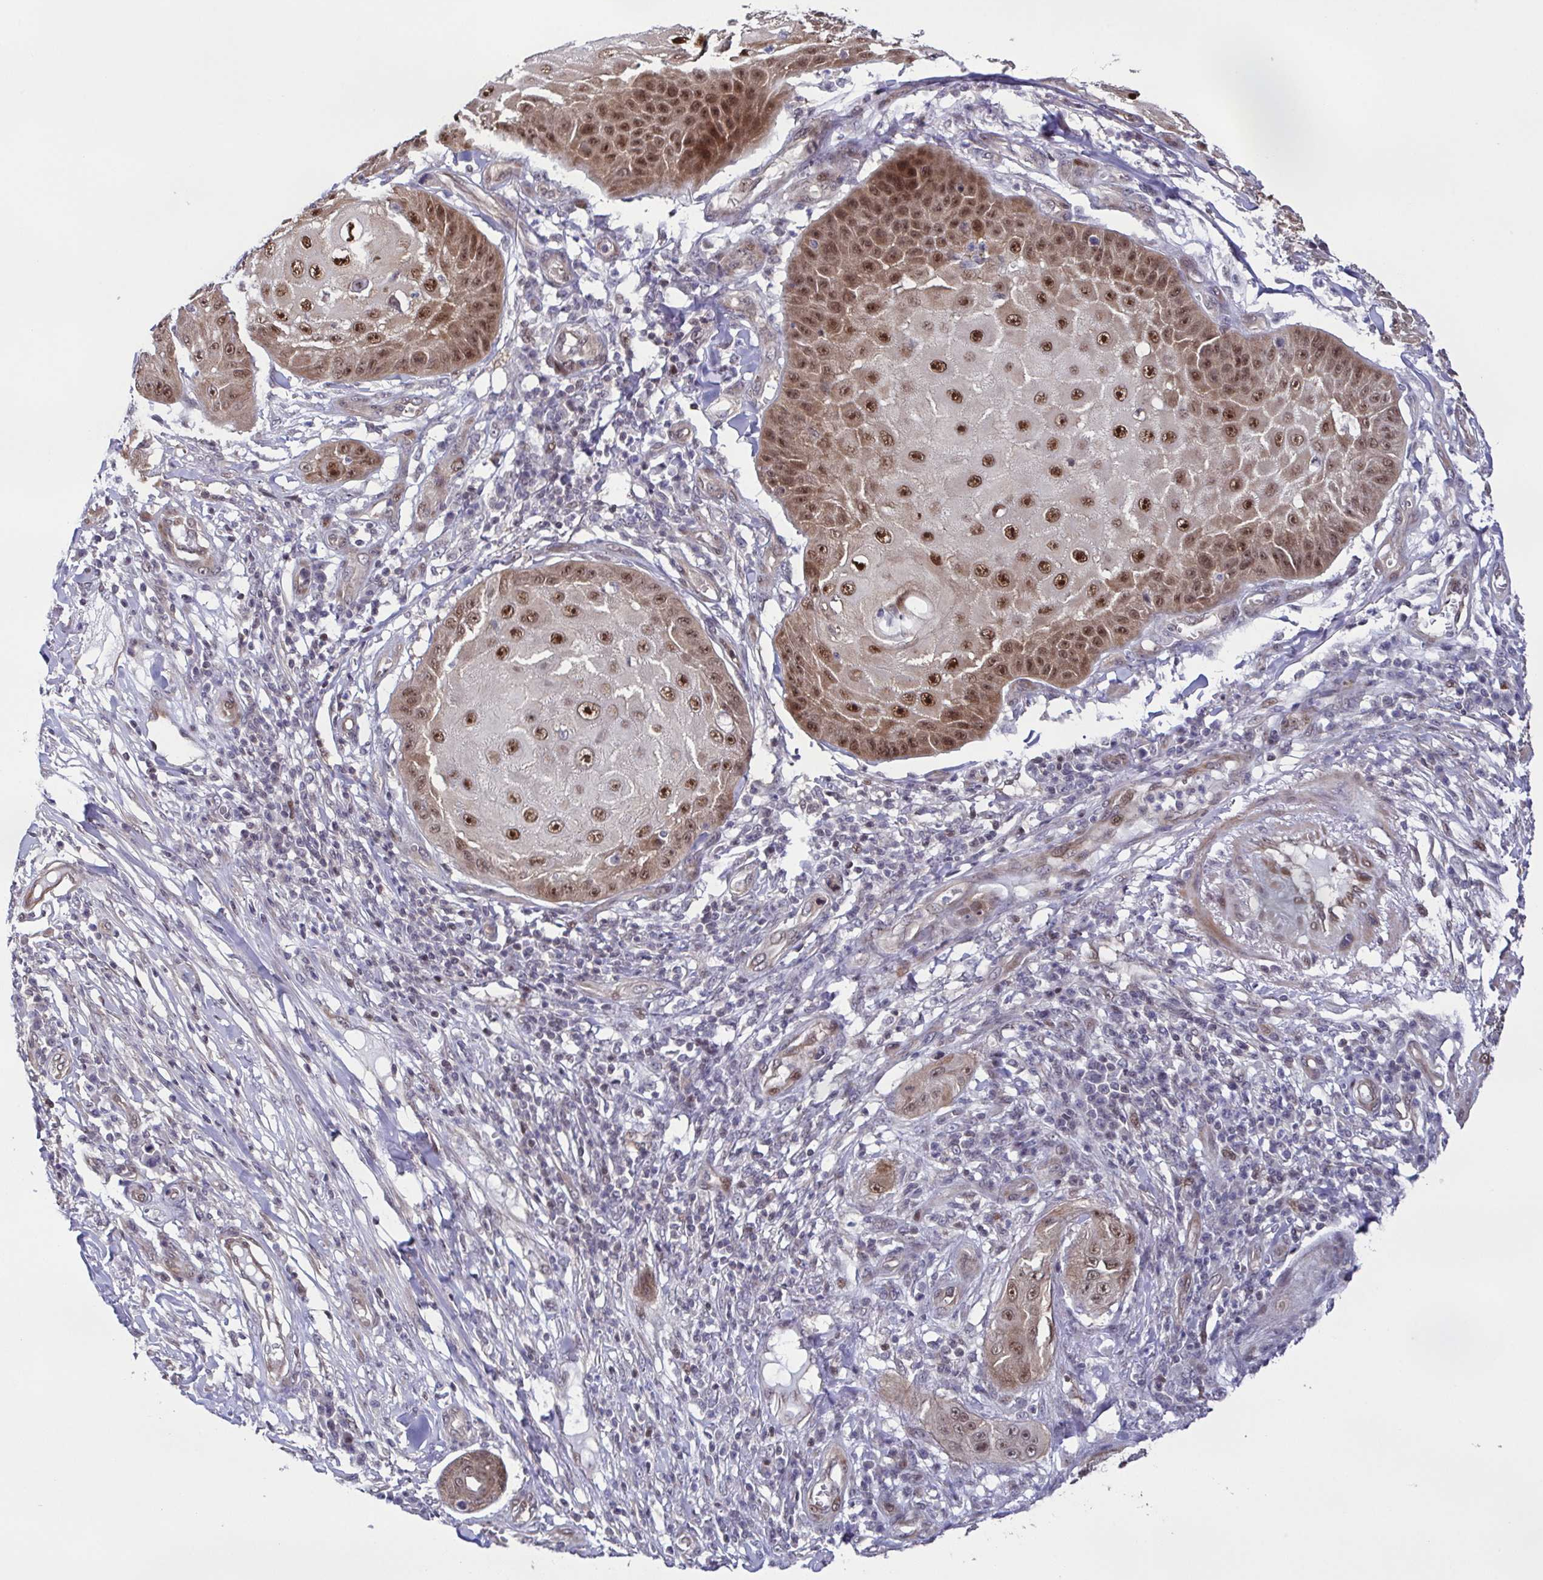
{"staining": {"intensity": "moderate", "quantity": "25%-75%", "location": "nuclear"}, "tissue": "skin cancer", "cell_type": "Tumor cells", "image_type": "cancer", "snomed": [{"axis": "morphology", "description": "Squamous cell carcinoma, NOS"}, {"axis": "topography", "description": "Skin"}], "caption": "Skin cancer (squamous cell carcinoma) tissue reveals moderate nuclear positivity in approximately 25%-75% of tumor cells, visualized by immunohistochemistry.", "gene": "DNAJB1", "patient": {"sex": "male", "age": 70}}